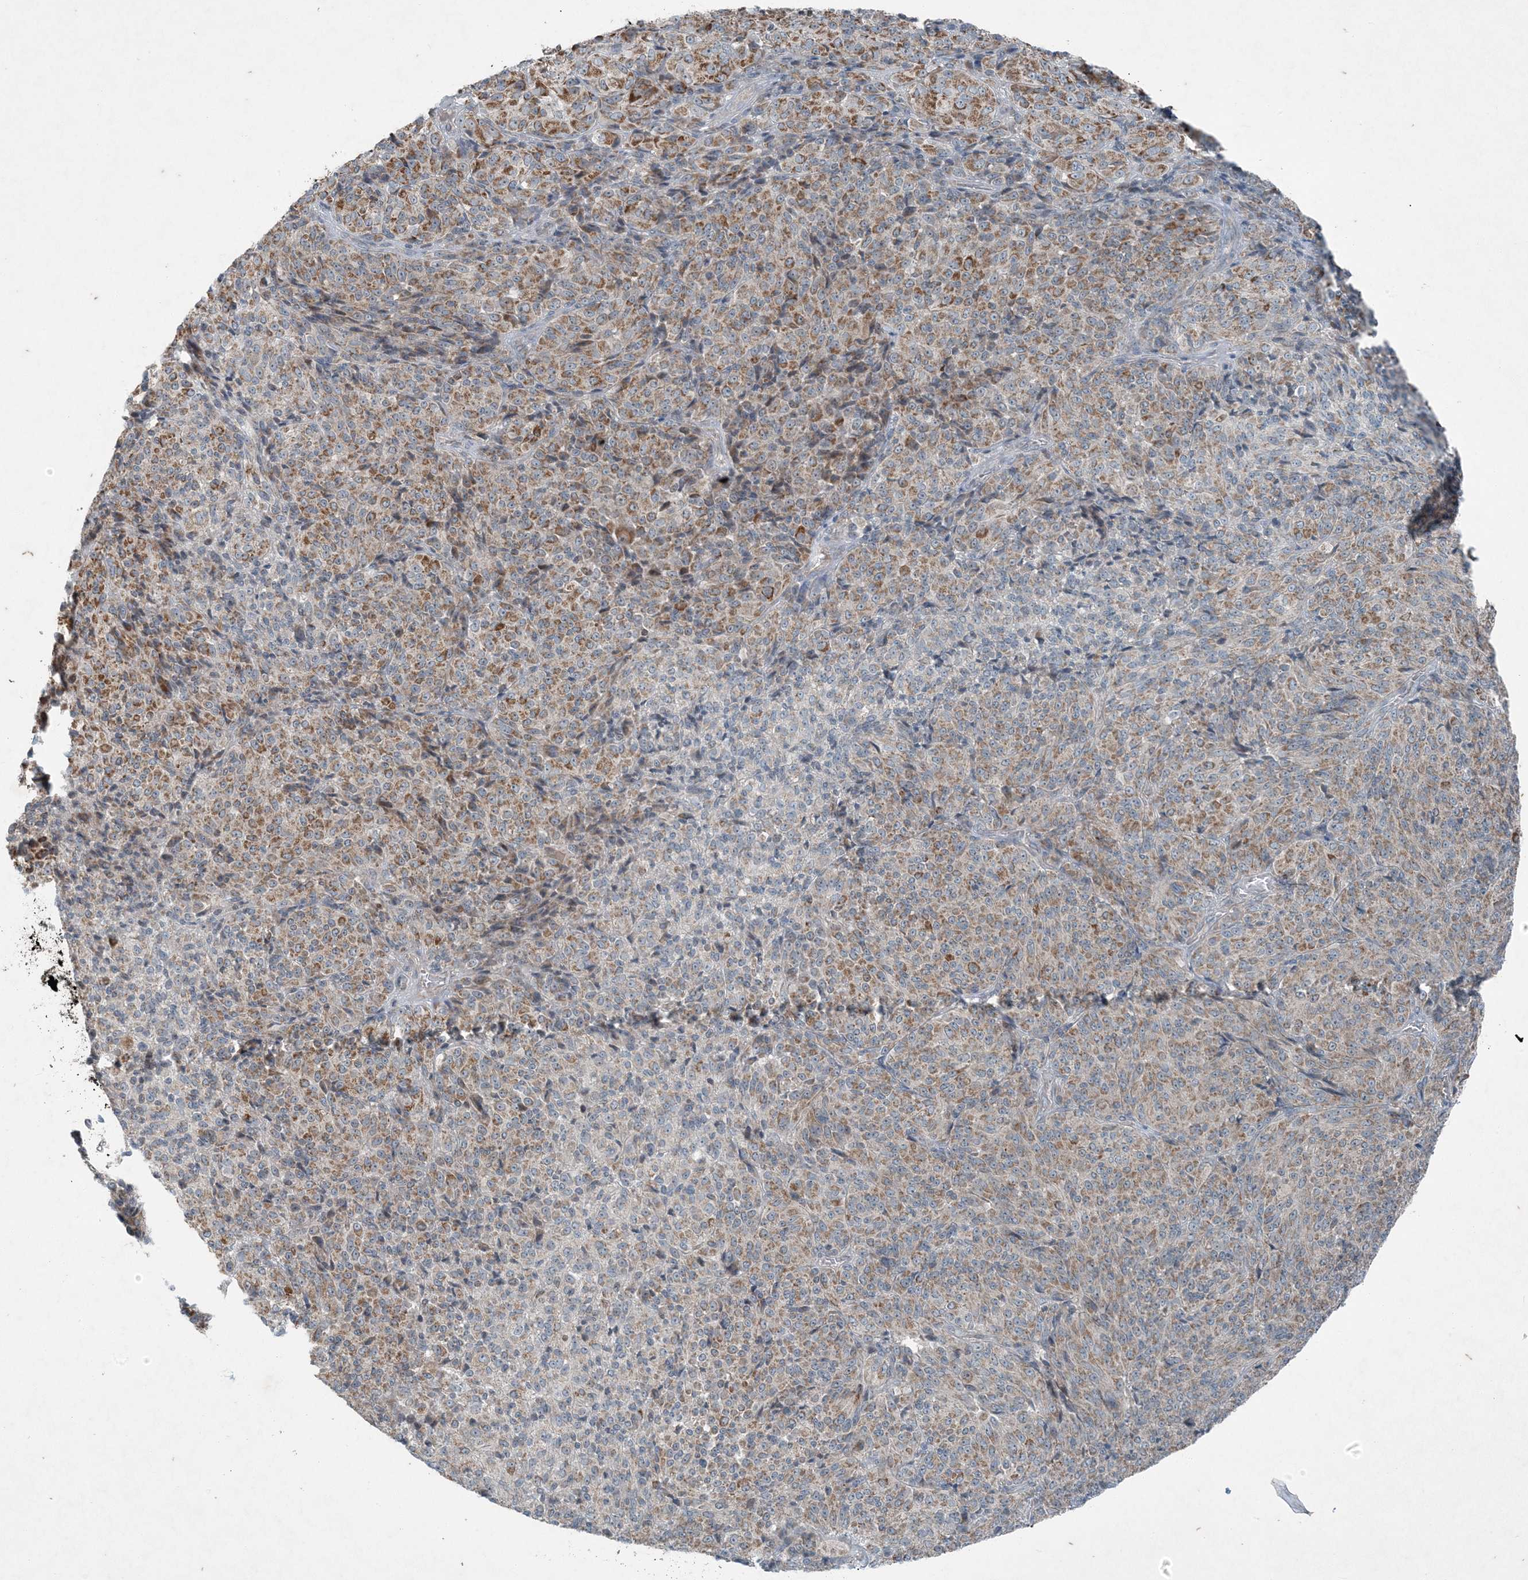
{"staining": {"intensity": "moderate", "quantity": ">75%", "location": "cytoplasmic/membranous"}, "tissue": "melanoma", "cell_type": "Tumor cells", "image_type": "cancer", "snomed": [{"axis": "morphology", "description": "Malignant melanoma, Metastatic site"}, {"axis": "topography", "description": "Brain"}], "caption": "An immunohistochemistry photomicrograph of neoplastic tissue is shown. Protein staining in brown labels moderate cytoplasmic/membranous positivity in melanoma within tumor cells.", "gene": "PC", "patient": {"sex": "female", "age": 56}}